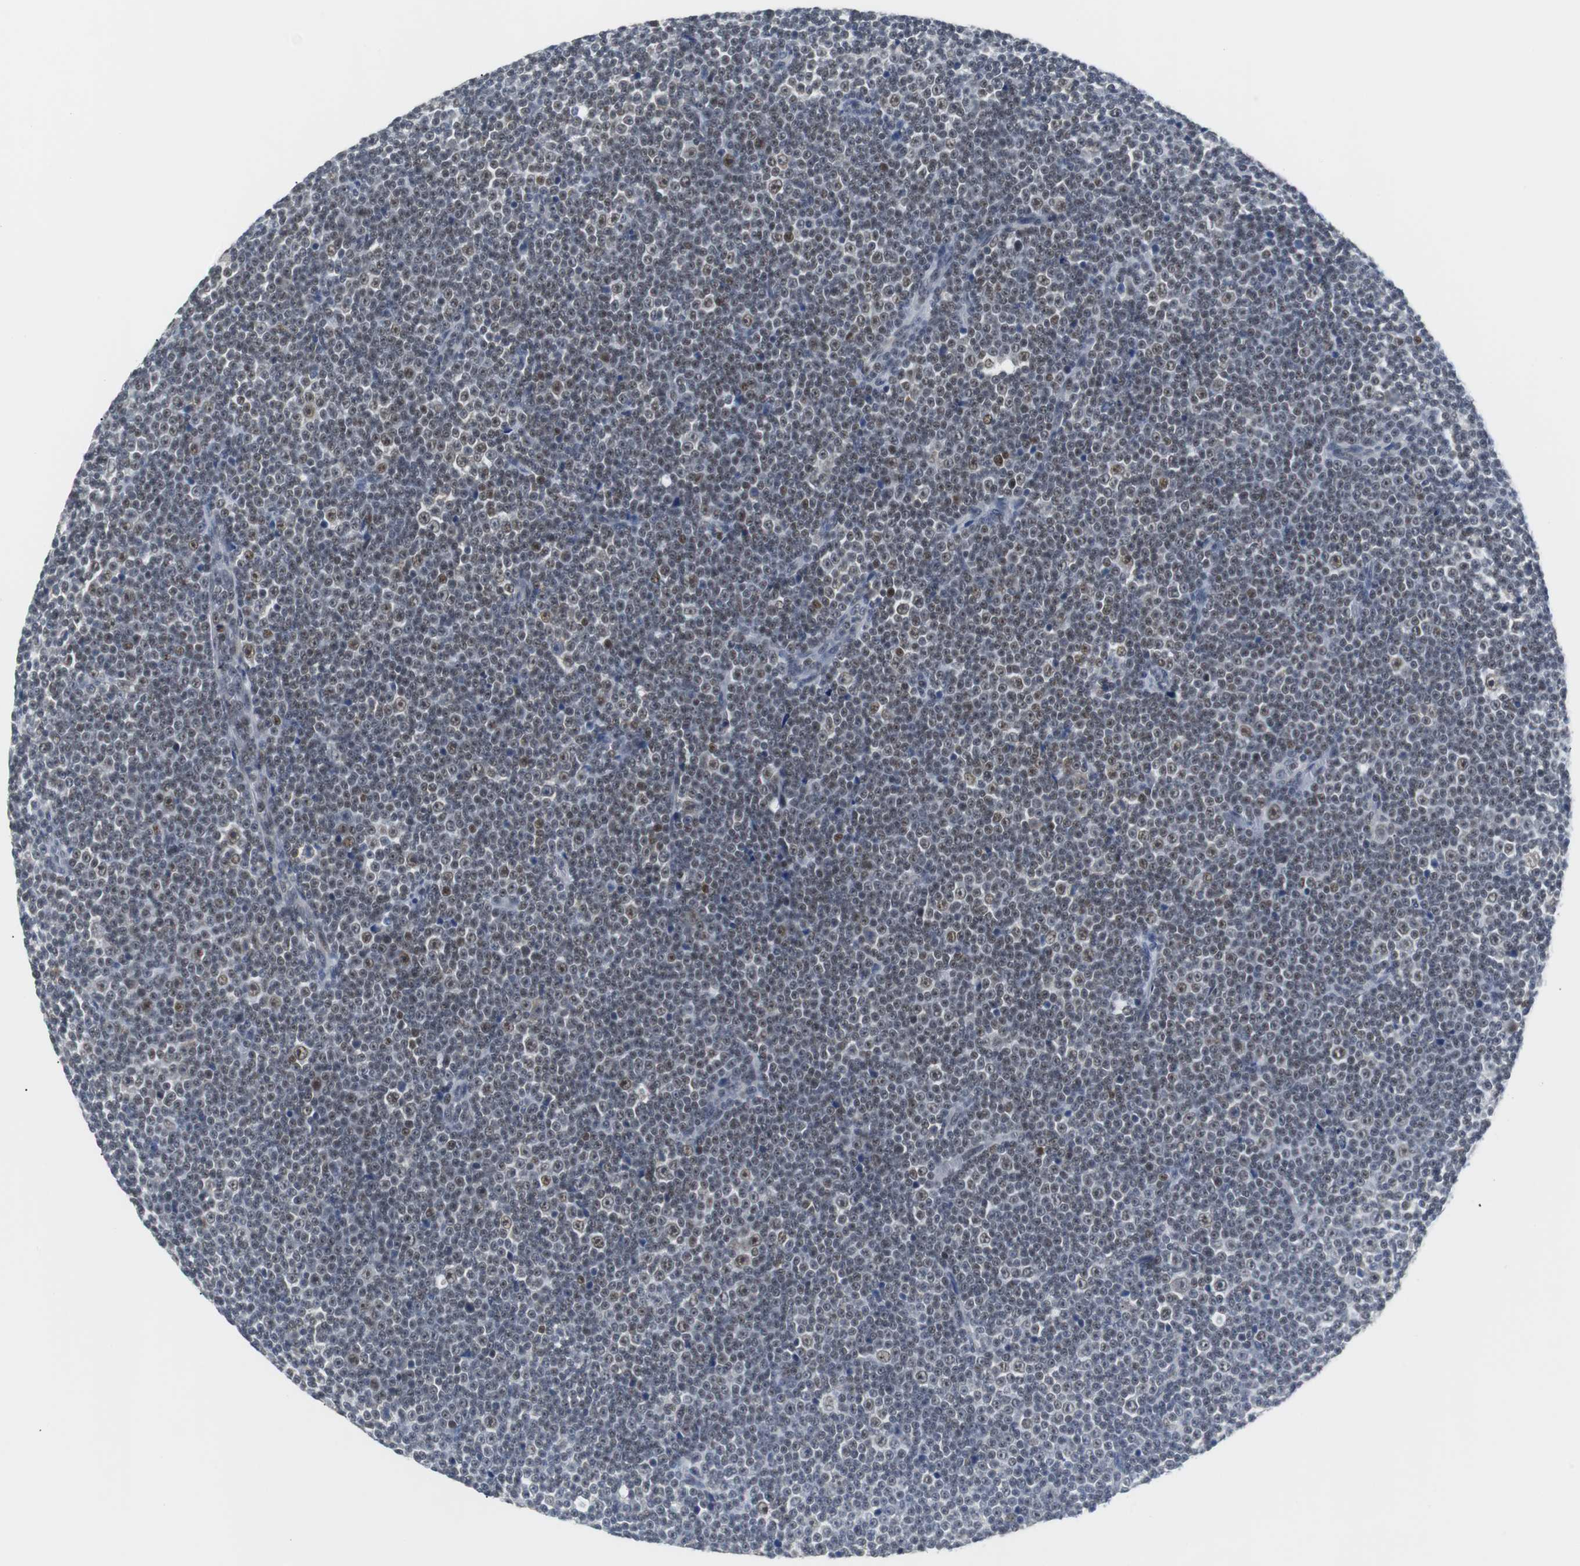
{"staining": {"intensity": "moderate", "quantity": "<25%", "location": "nuclear"}, "tissue": "lymphoma", "cell_type": "Tumor cells", "image_type": "cancer", "snomed": [{"axis": "morphology", "description": "Malignant lymphoma, non-Hodgkin's type, Low grade"}, {"axis": "topography", "description": "Lymph node"}], "caption": "Tumor cells demonstrate low levels of moderate nuclear staining in about <25% of cells in human lymphoma.", "gene": "SIRT1", "patient": {"sex": "female", "age": 67}}